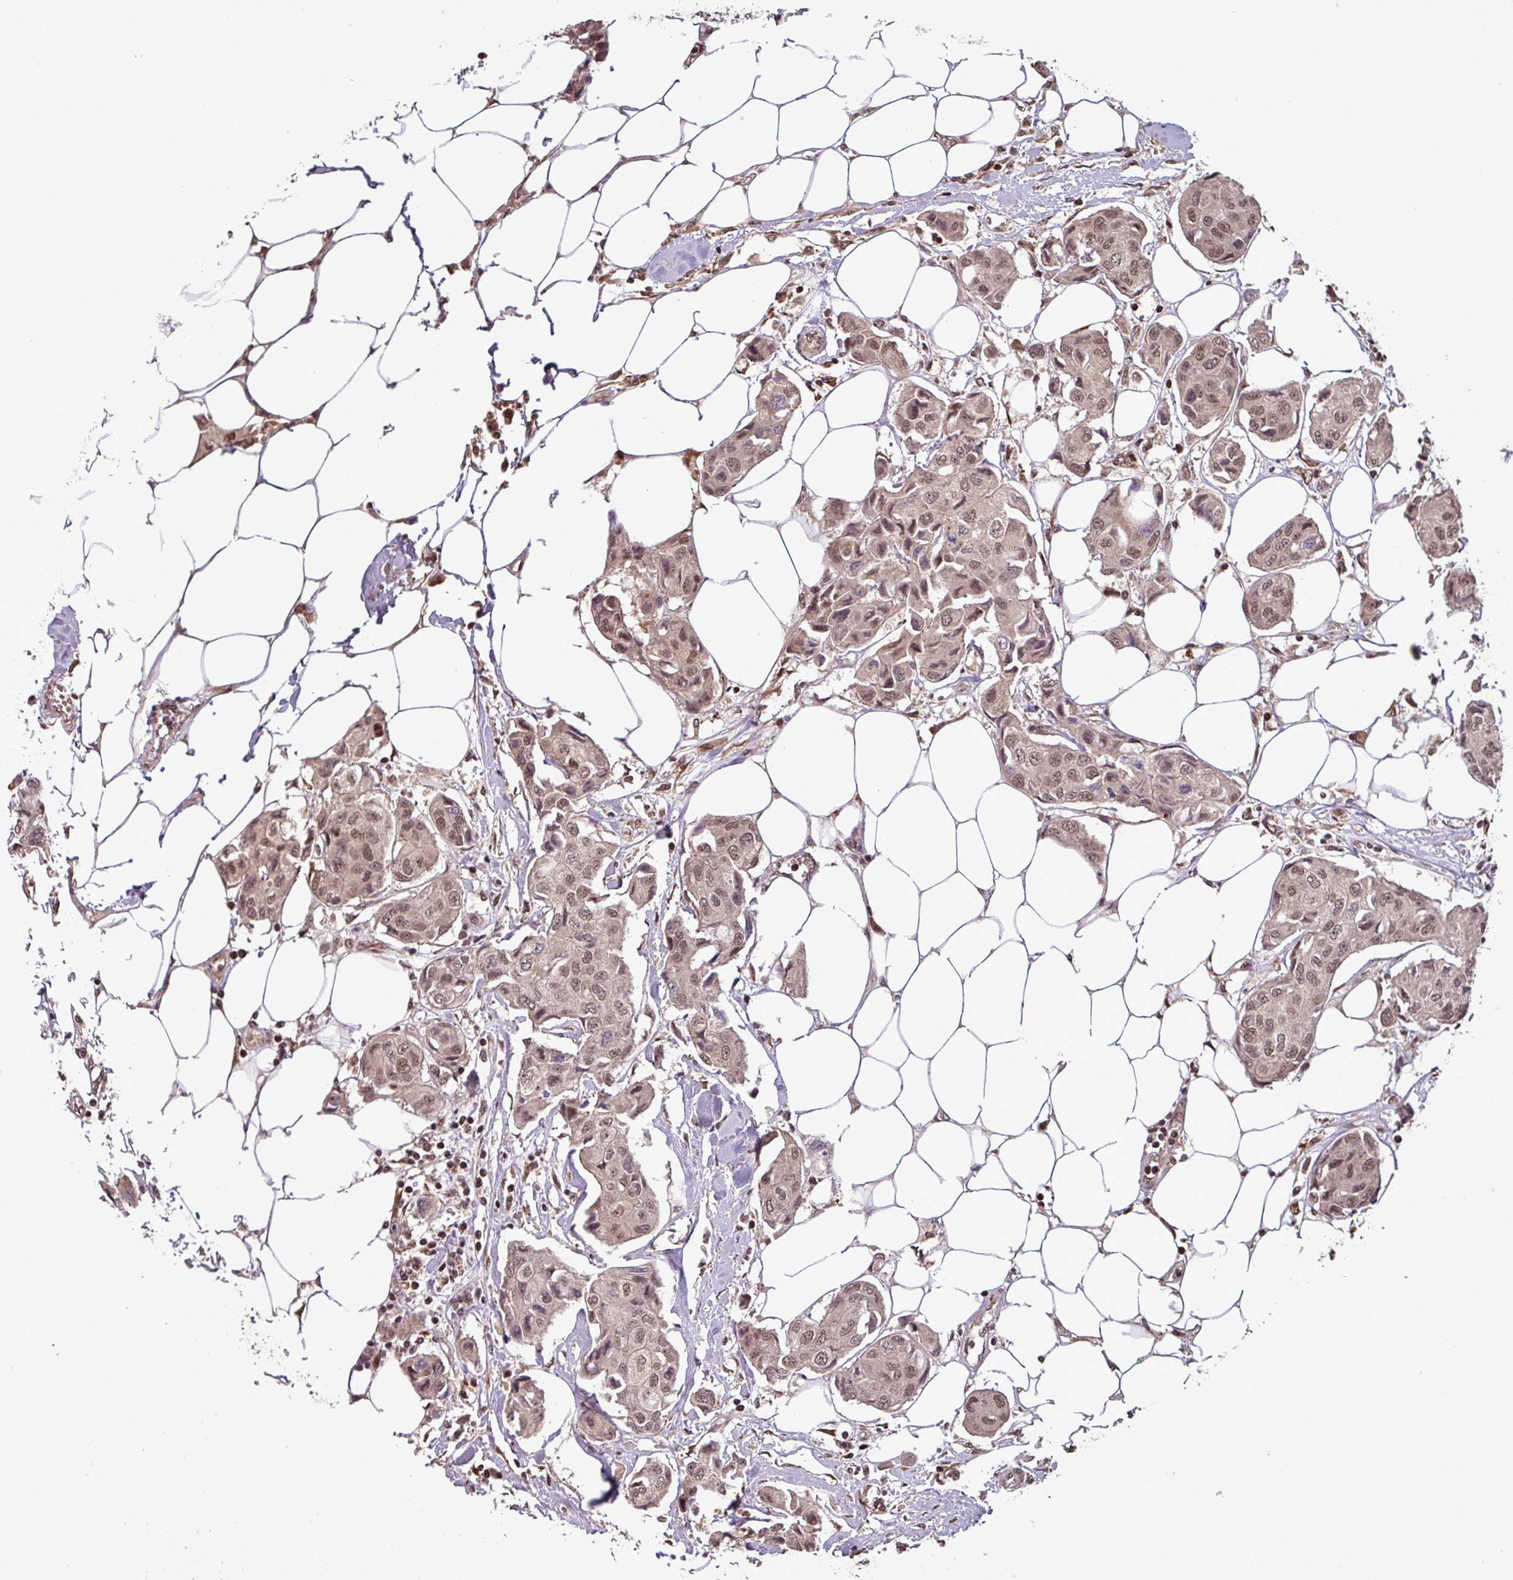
{"staining": {"intensity": "weak", "quantity": ">75%", "location": "cytoplasmic/membranous,nuclear"}, "tissue": "breast cancer", "cell_type": "Tumor cells", "image_type": "cancer", "snomed": [{"axis": "morphology", "description": "Duct carcinoma"}, {"axis": "topography", "description": "Breast"}, {"axis": "topography", "description": "Lymph node"}], "caption": "Weak cytoplasmic/membranous and nuclear staining for a protein is seen in about >75% of tumor cells of breast cancer (intraductal carcinoma) using immunohistochemistry.", "gene": "NOB1", "patient": {"sex": "female", "age": 80}}